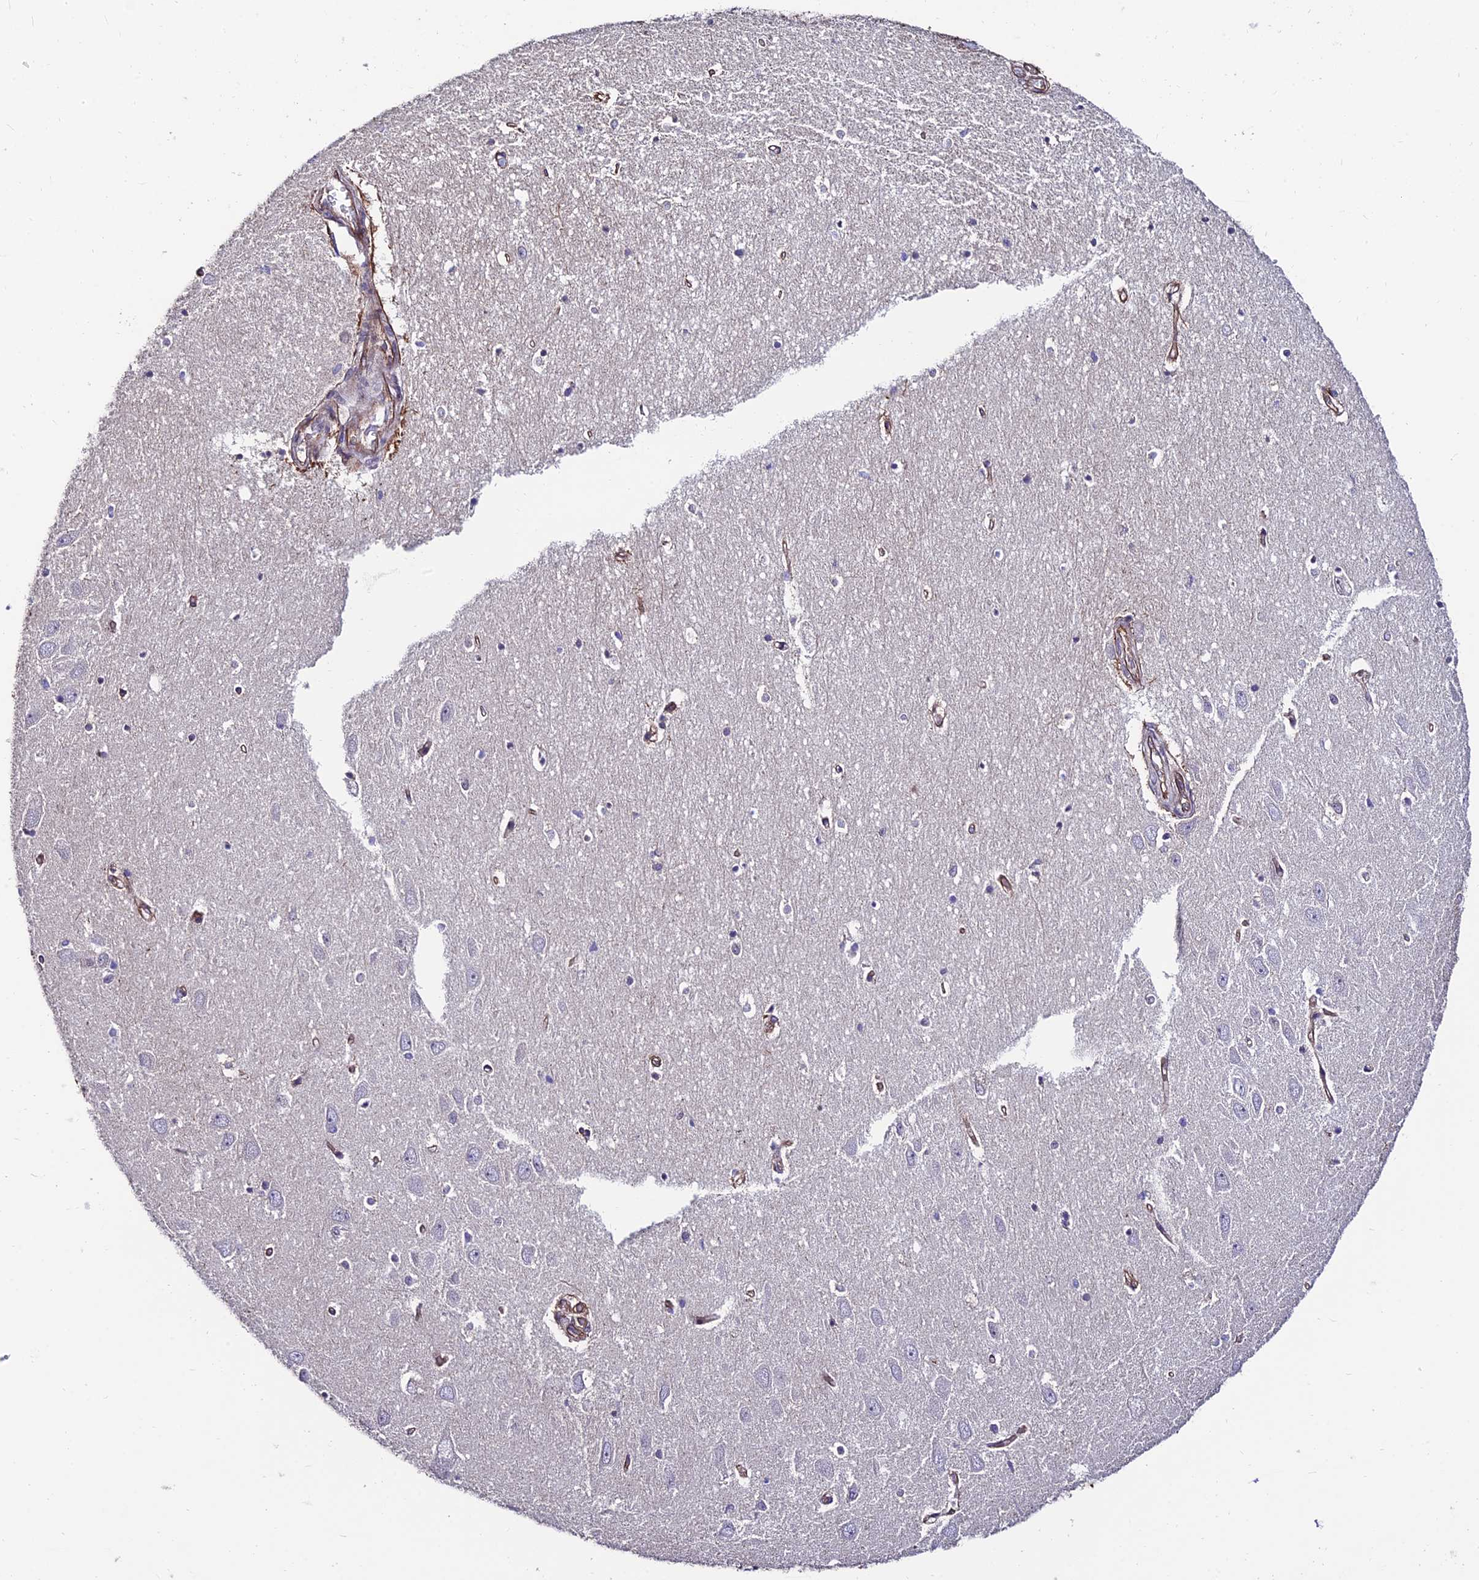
{"staining": {"intensity": "negative", "quantity": "none", "location": "none"}, "tissue": "hippocampus", "cell_type": "Glial cells", "image_type": "normal", "snomed": [{"axis": "morphology", "description": "Normal tissue, NOS"}, {"axis": "topography", "description": "Hippocampus"}], "caption": "Hippocampus was stained to show a protein in brown. There is no significant positivity in glial cells. (DAB (3,3'-diaminobenzidine) immunohistochemistry (IHC), high magnification).", "gene": "EXOC3L4", "patient": {"sex": "female", "age": 64}}